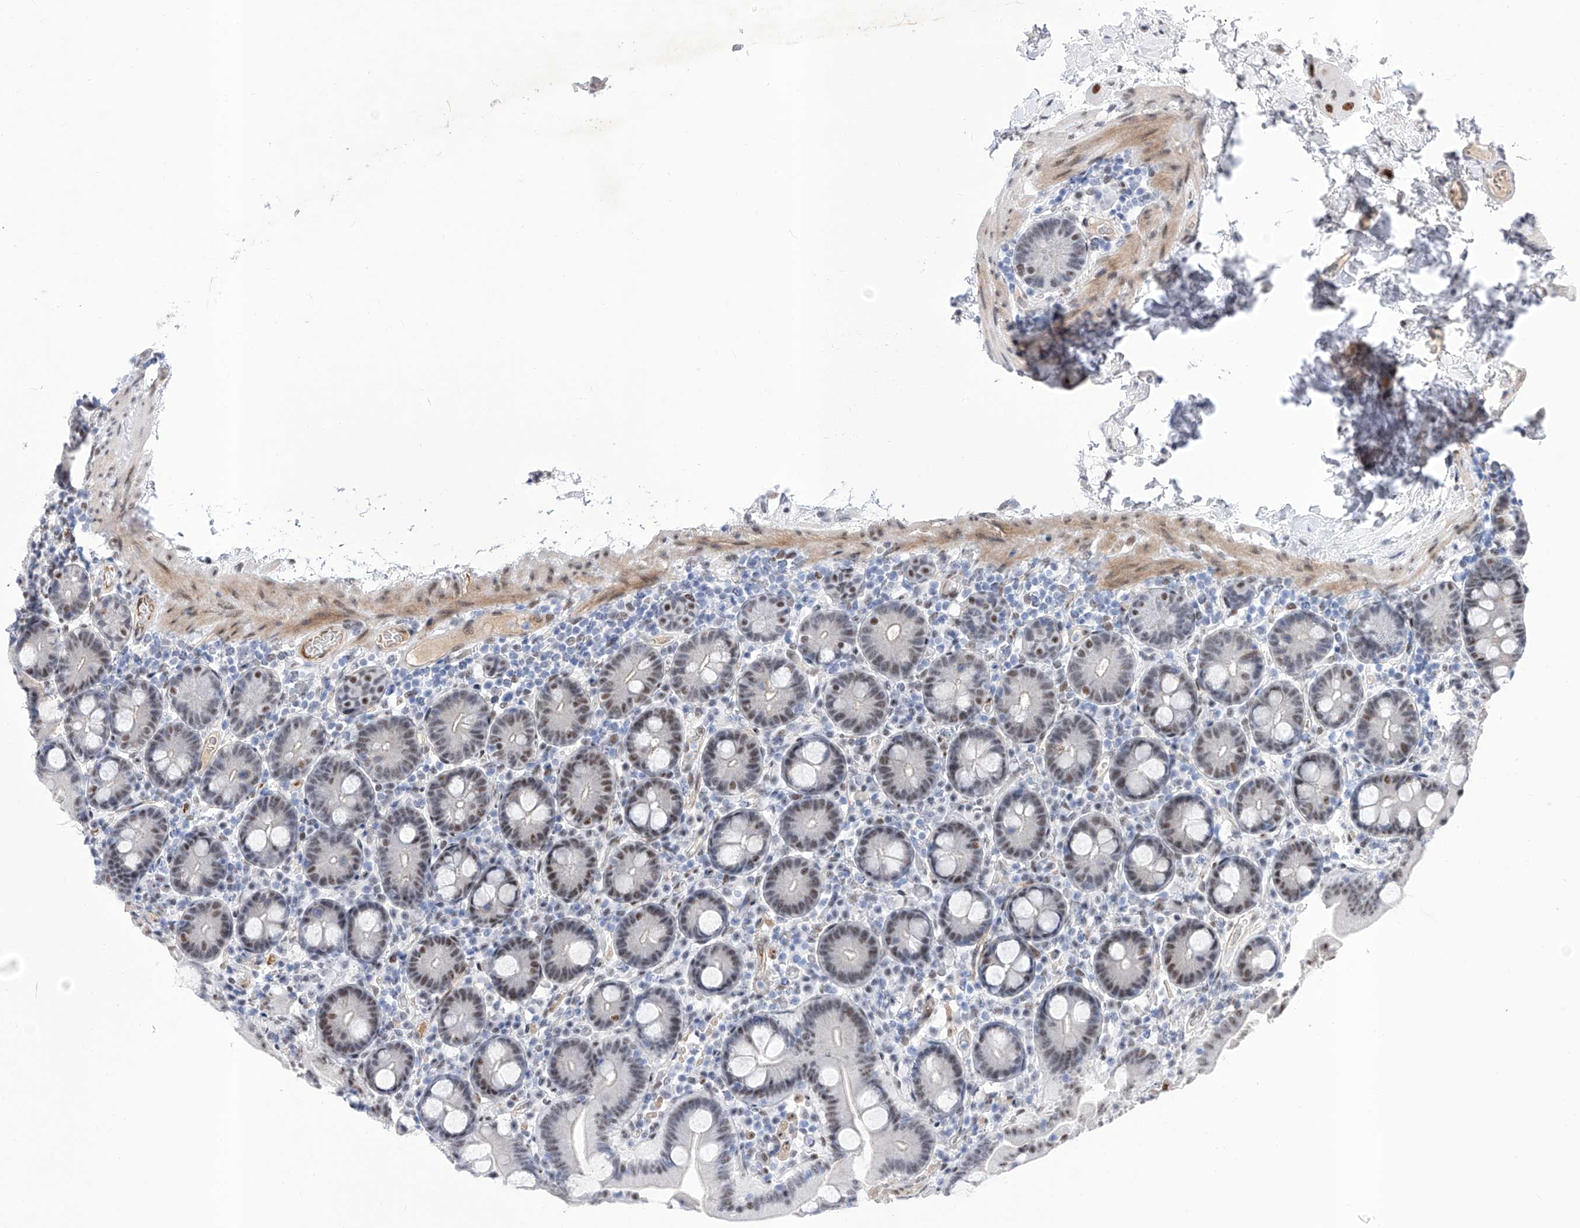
{"staining": {"intensity": "moderate", "quantity": "25%-75%", "location": "nuclear"}, "tissue": "duodenum", "cell_type": "Glandular cells", "image_type": "normal", "snomed": [{"axis": "morphology", "description": "Normal tissue, NOS"}, {"axis": "topography", "description": "Duodenum"}], "caption": "Immunohistochemical staining of unremarkable duodenum reveals 25%-75% levels of moderate nuclear protein positivity in approximately 25%-75% of glandular cells. (DAB = brown stain, brightfield microscopy at high magnification).", "gene": "ATN1", "patient": {"sex": "male", "age": 55}}